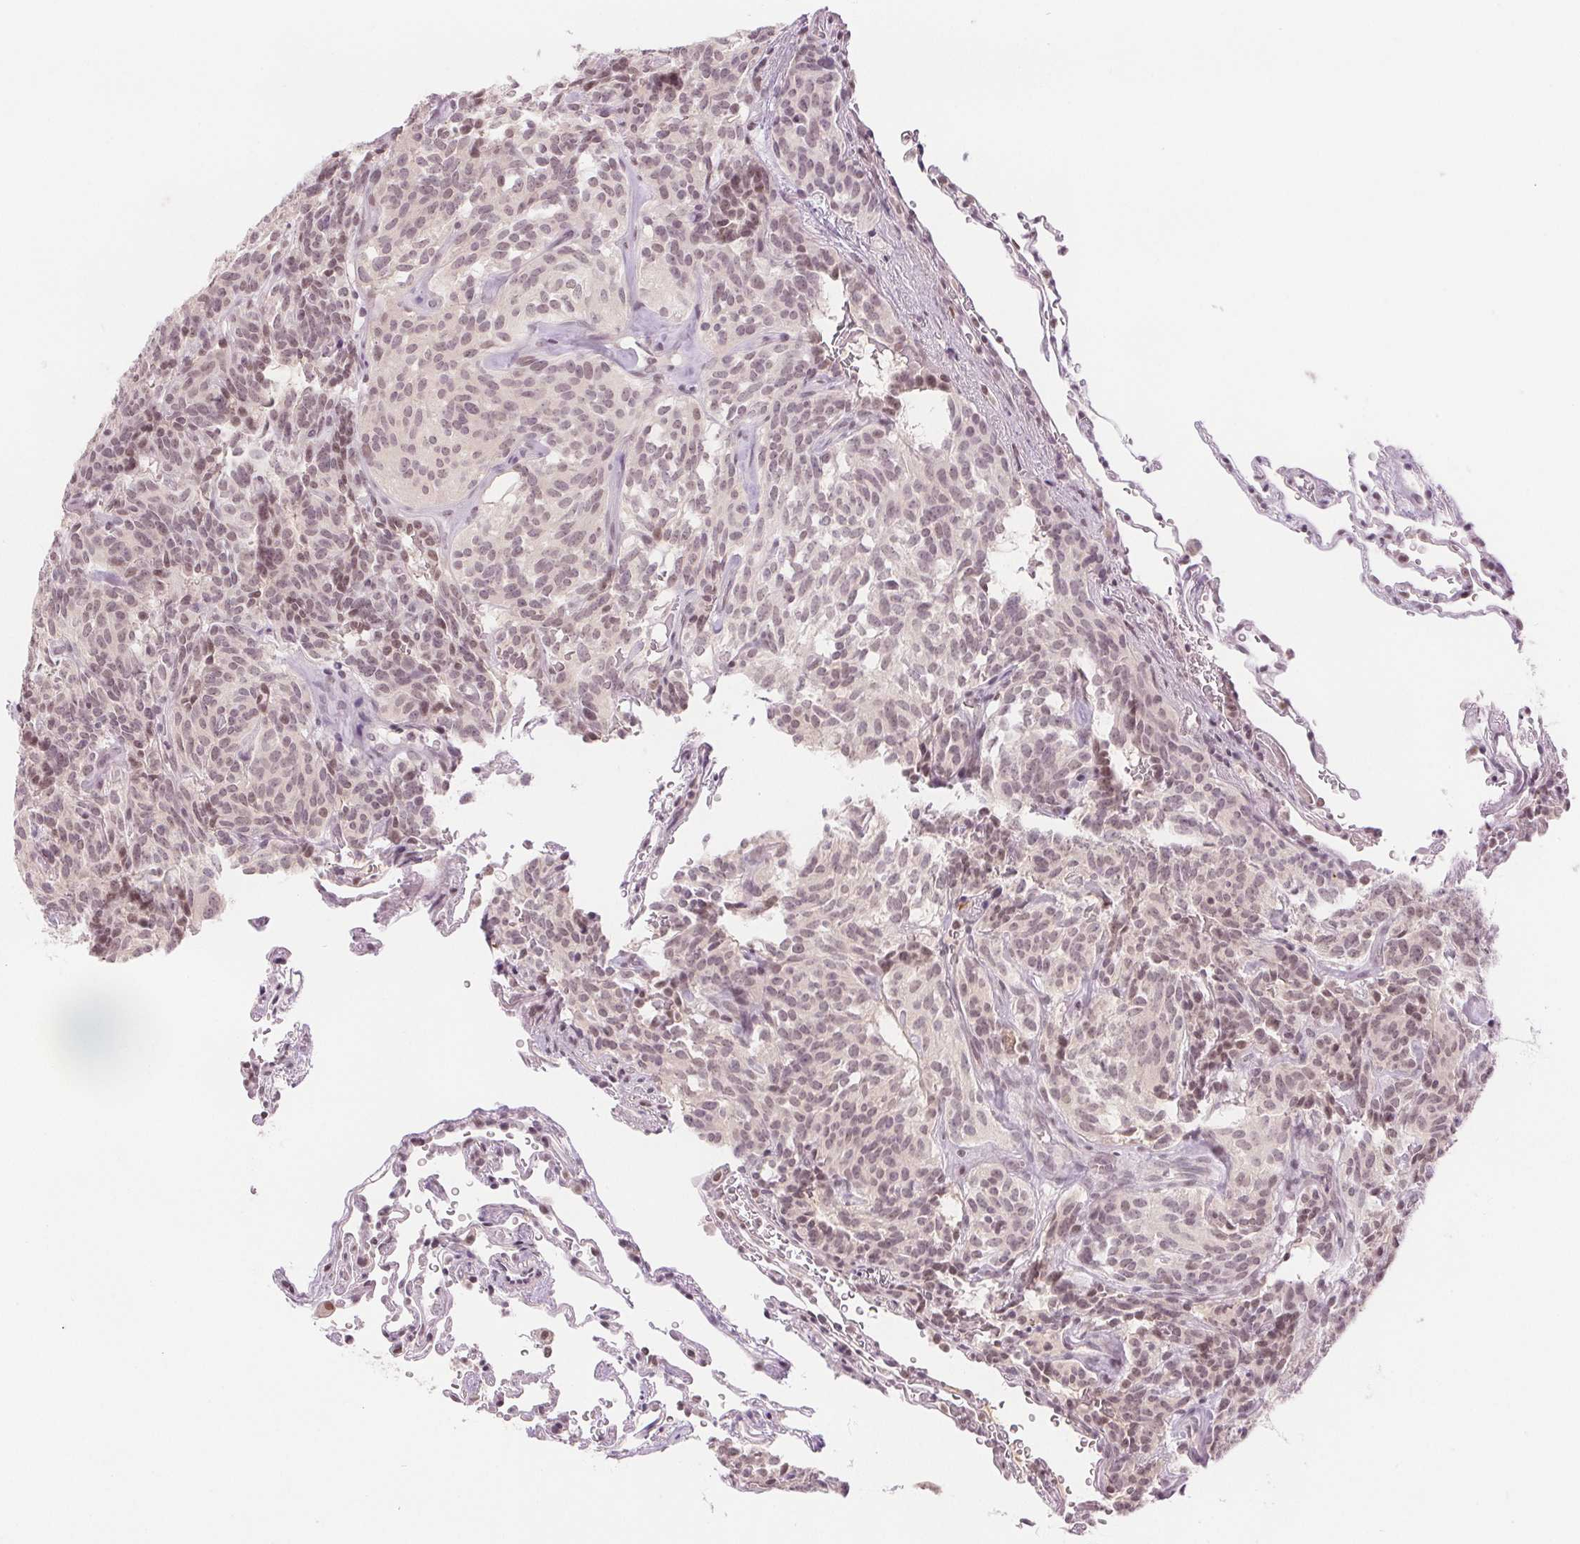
{"staining": {"intensity": "weak", "quantity": ">75%", "location": "nuclear"}, "tissue": "carcinoid", "cell_type": "Tumor cells", "image_type": "cancer", "snomed": [{"axis": "morphology", "description": "Carcinoid, malignant, NOS"}, {"axis": "topography", "description": "Lung"}], "caption": "Human carcinoid stained with a protein marker exhibits weak staining in tumor cells.", "gene": "DEK", "patient": {"sex": "female", "age": 61}}